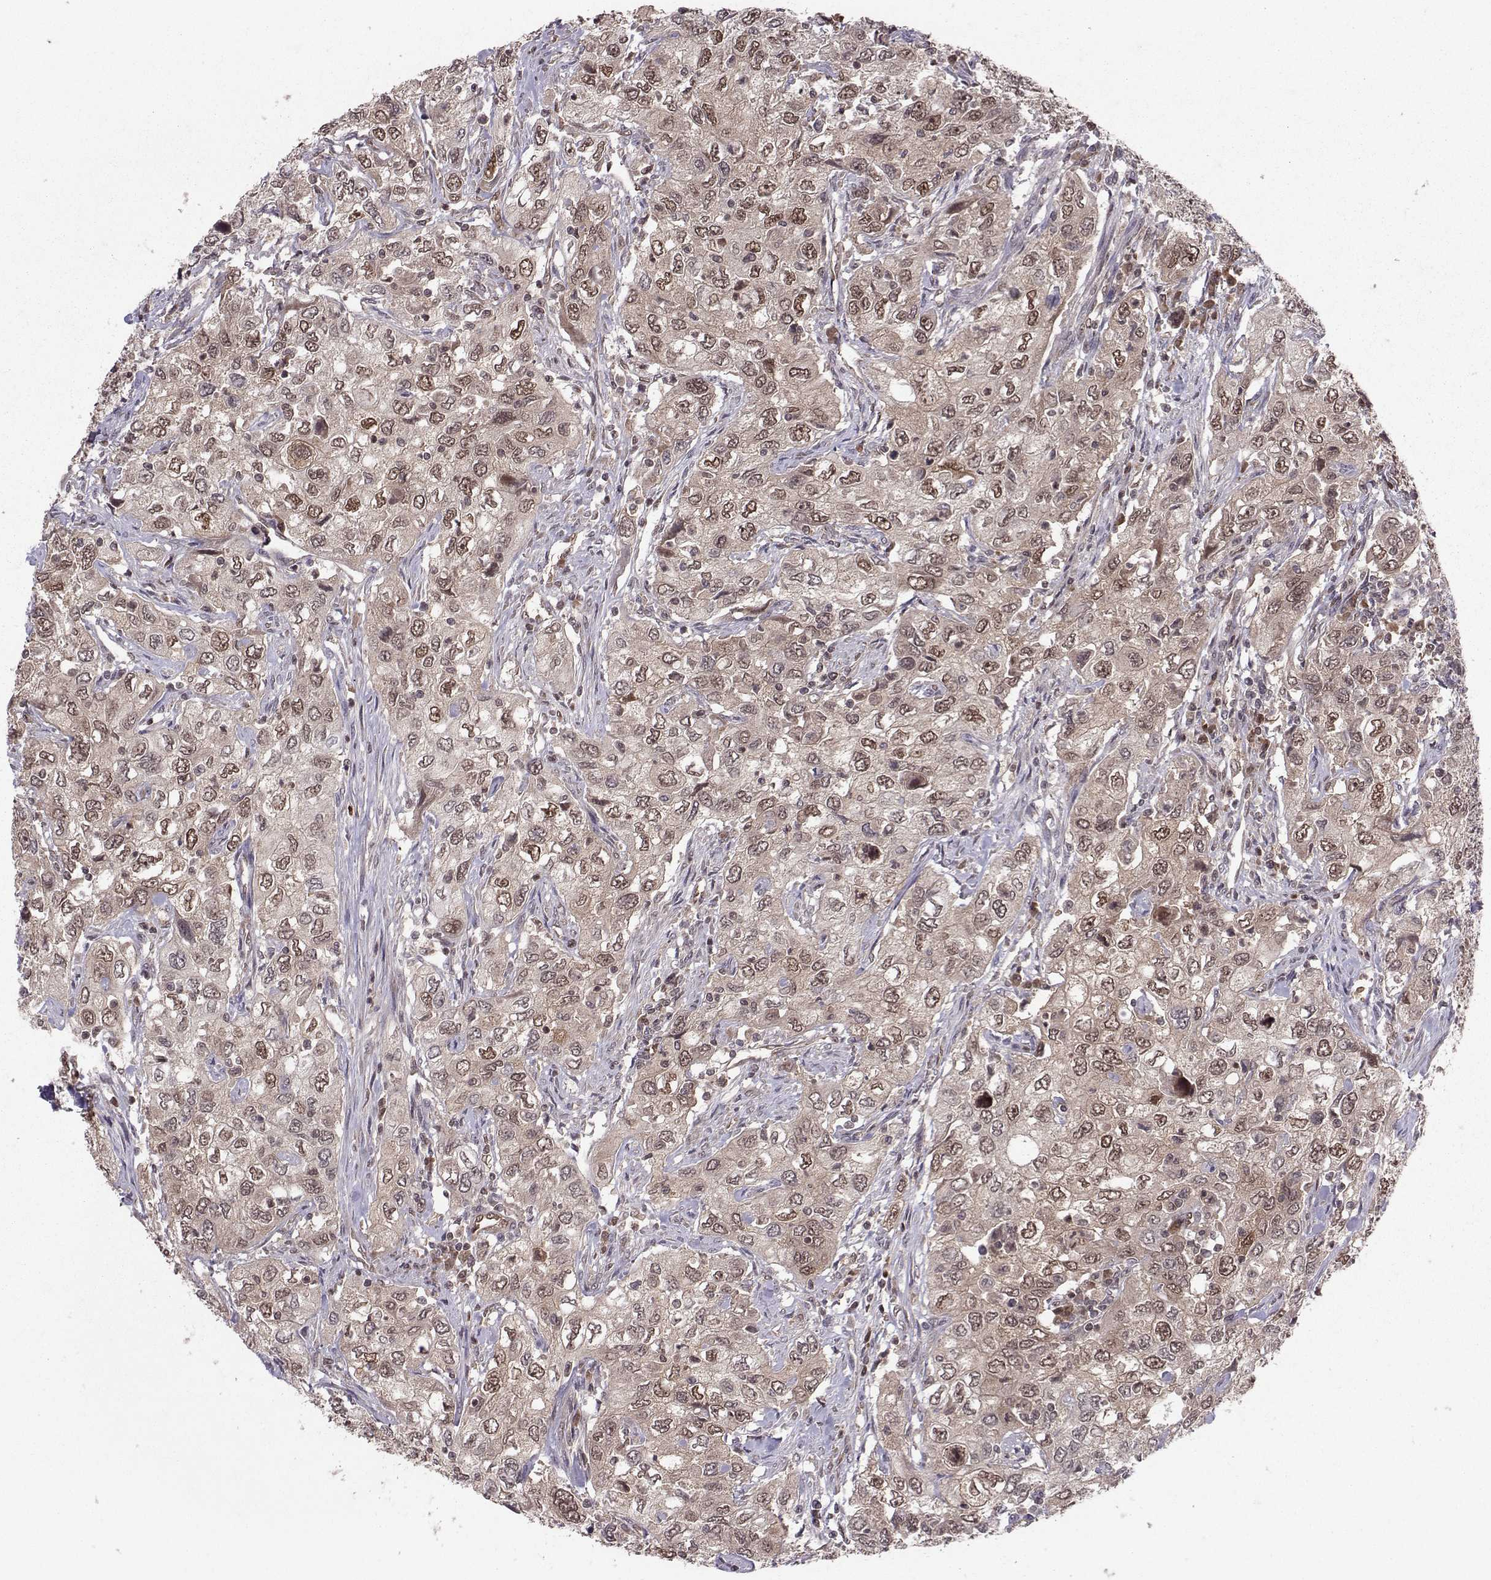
{"staining": {"intensity": "weak", "quantity": "<25%", "location": "nuclear"}, "tissue": "urothelial cancer", "cell_type": "Tumor cells", "image_type": "cancer", "snomed": [{"axis": "morphology", "description": "Urothelial carcinoma, High grade"}, {"axis": "topography", "description": "Urinary bladder"}], "caption": "Immunohistochemistry (IHC) photomicrograph of neoplastic tissue: human urothelial cancer stained with DAB displays no significant protein expression in tumor cells.", "gene": "PPP2R2A", "patient": {"sex": "male", "age": 76}}